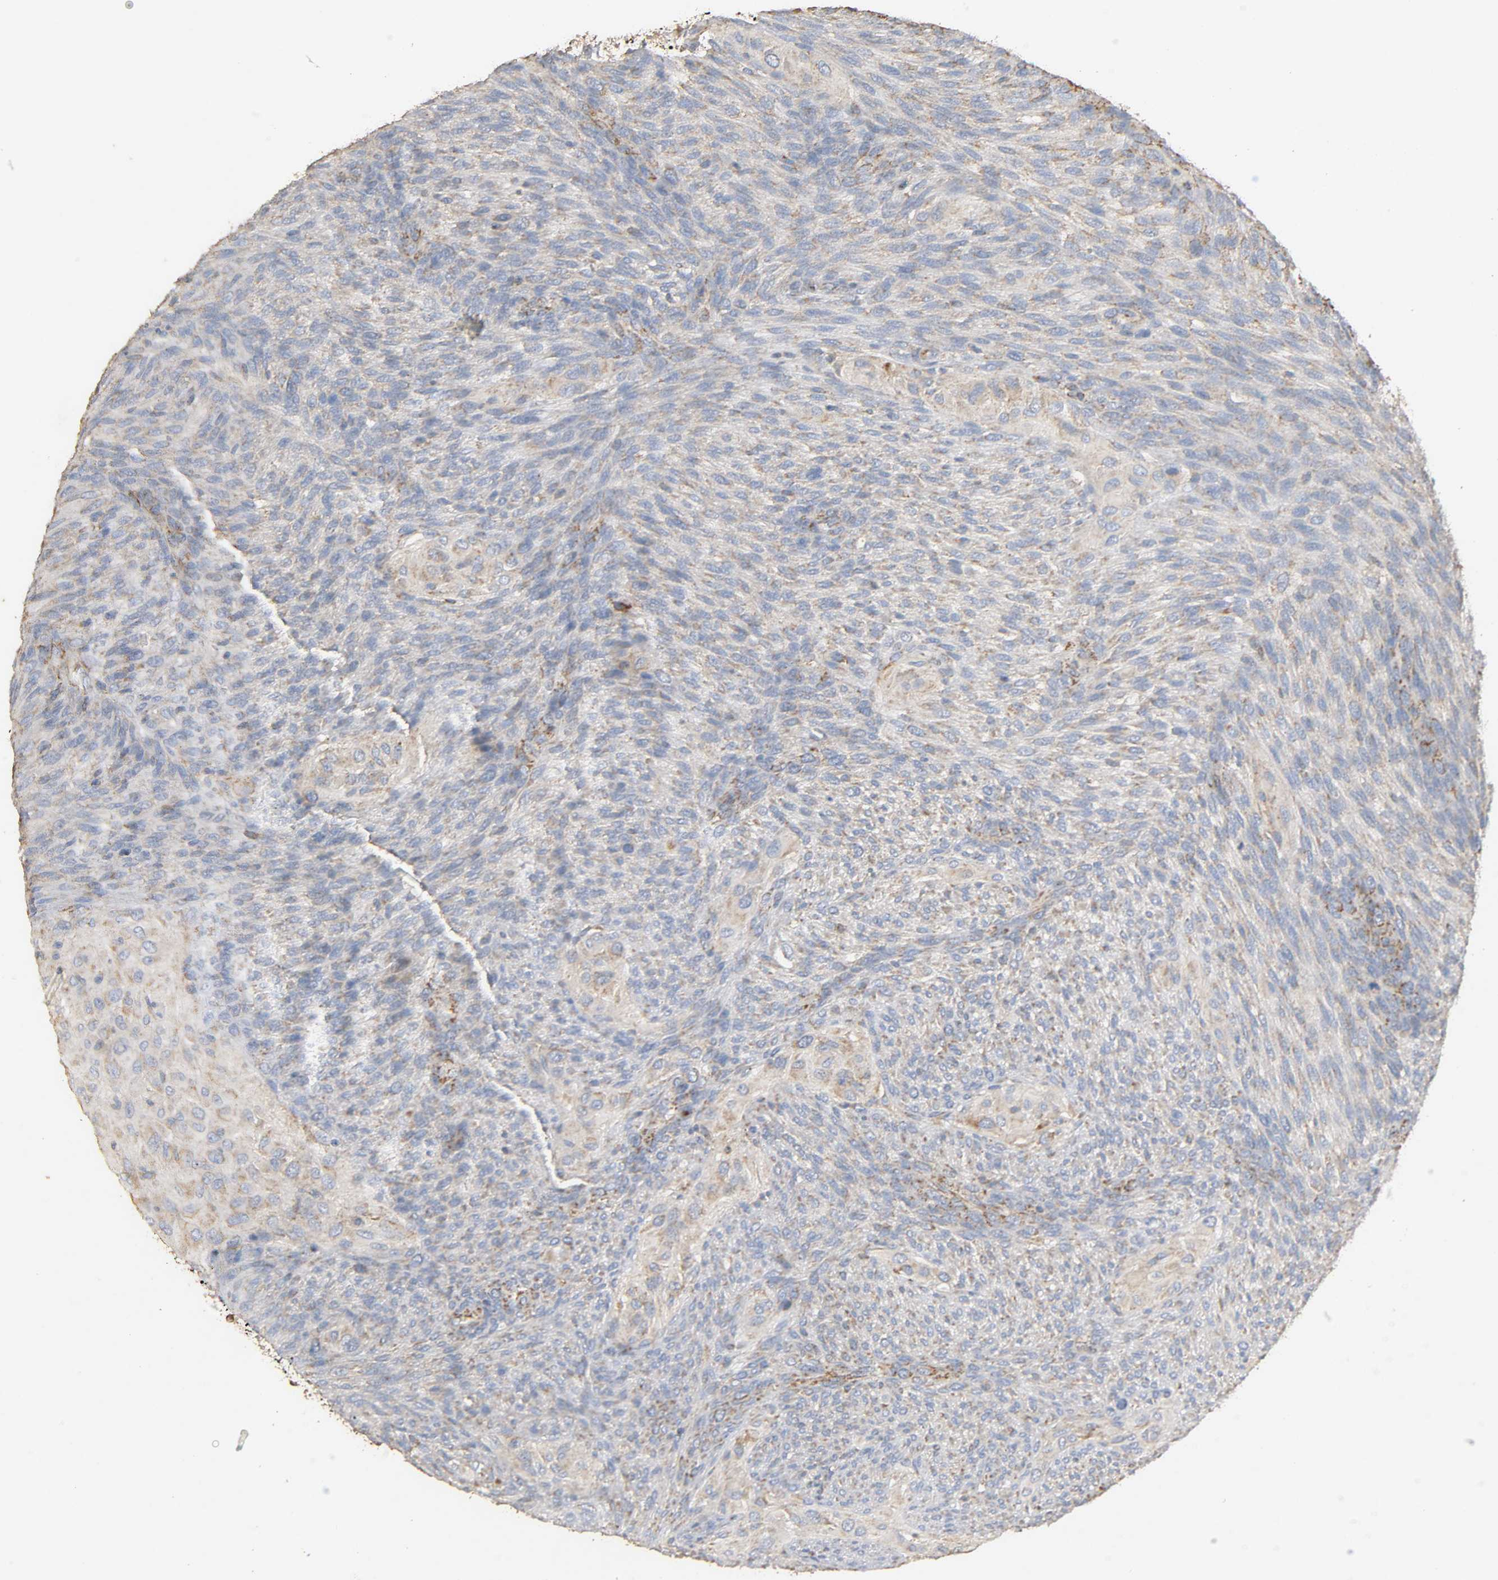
{"staining": {"intensity": "weak", "quantity": "<25%", "location": "cytoplasmic/membranous"}, "tissue": "glioma", "cell_type": "Tumor cells", "image_type": "cancer", "snomed": [{"axis": "morphology", "description": "Glioma, malignant, High grade"}, {"axis": "topography", "description": "Cerebral cortex"}], "caption": "Immunohistochemical staining of glioma displays no significant expression in tumor cells.", "gene": "NDUFS3", "patient": {"sex": "female", "age": 55}}